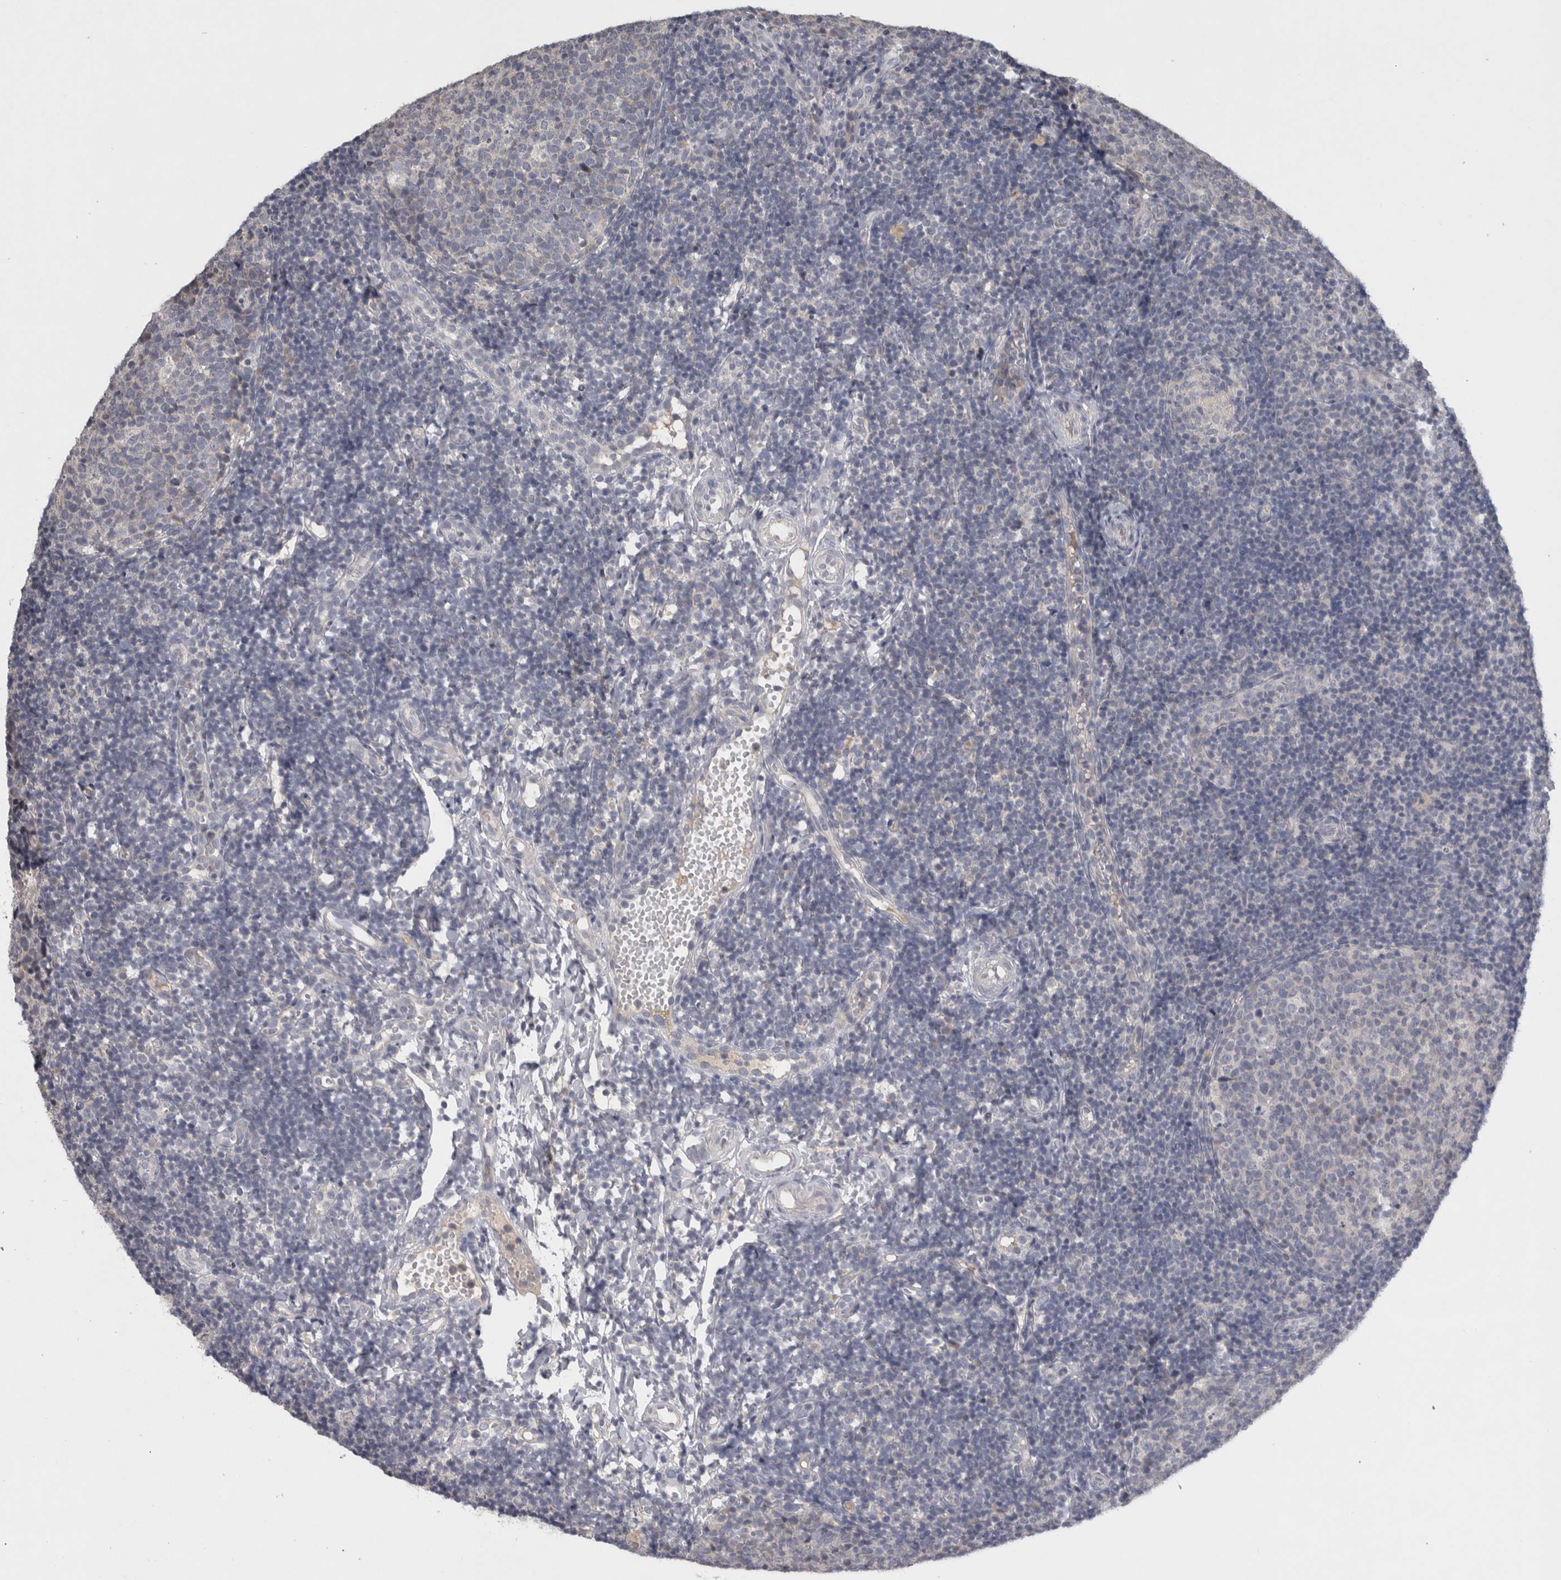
{"staining": {"intensity": "negative", "quantity": "none", "location": "none"}, "tissue": "tonsil", "cell_type": "Germinal center cells", "image_type": "normal", "snomed": [{"axis": "morphology", "description": "Normal tissue, NOS"}, {"axis": "topography", "description": "Tonsil"}], "caption": "Immunohistochemical staining of normal tonsil demonstrates no significant staining in germinal center cells. (DAB immunohistochemistry with hematoxylin counter stain).", "gene": "SLC22A11", "patient": {"sex": "female", "age": 19}}